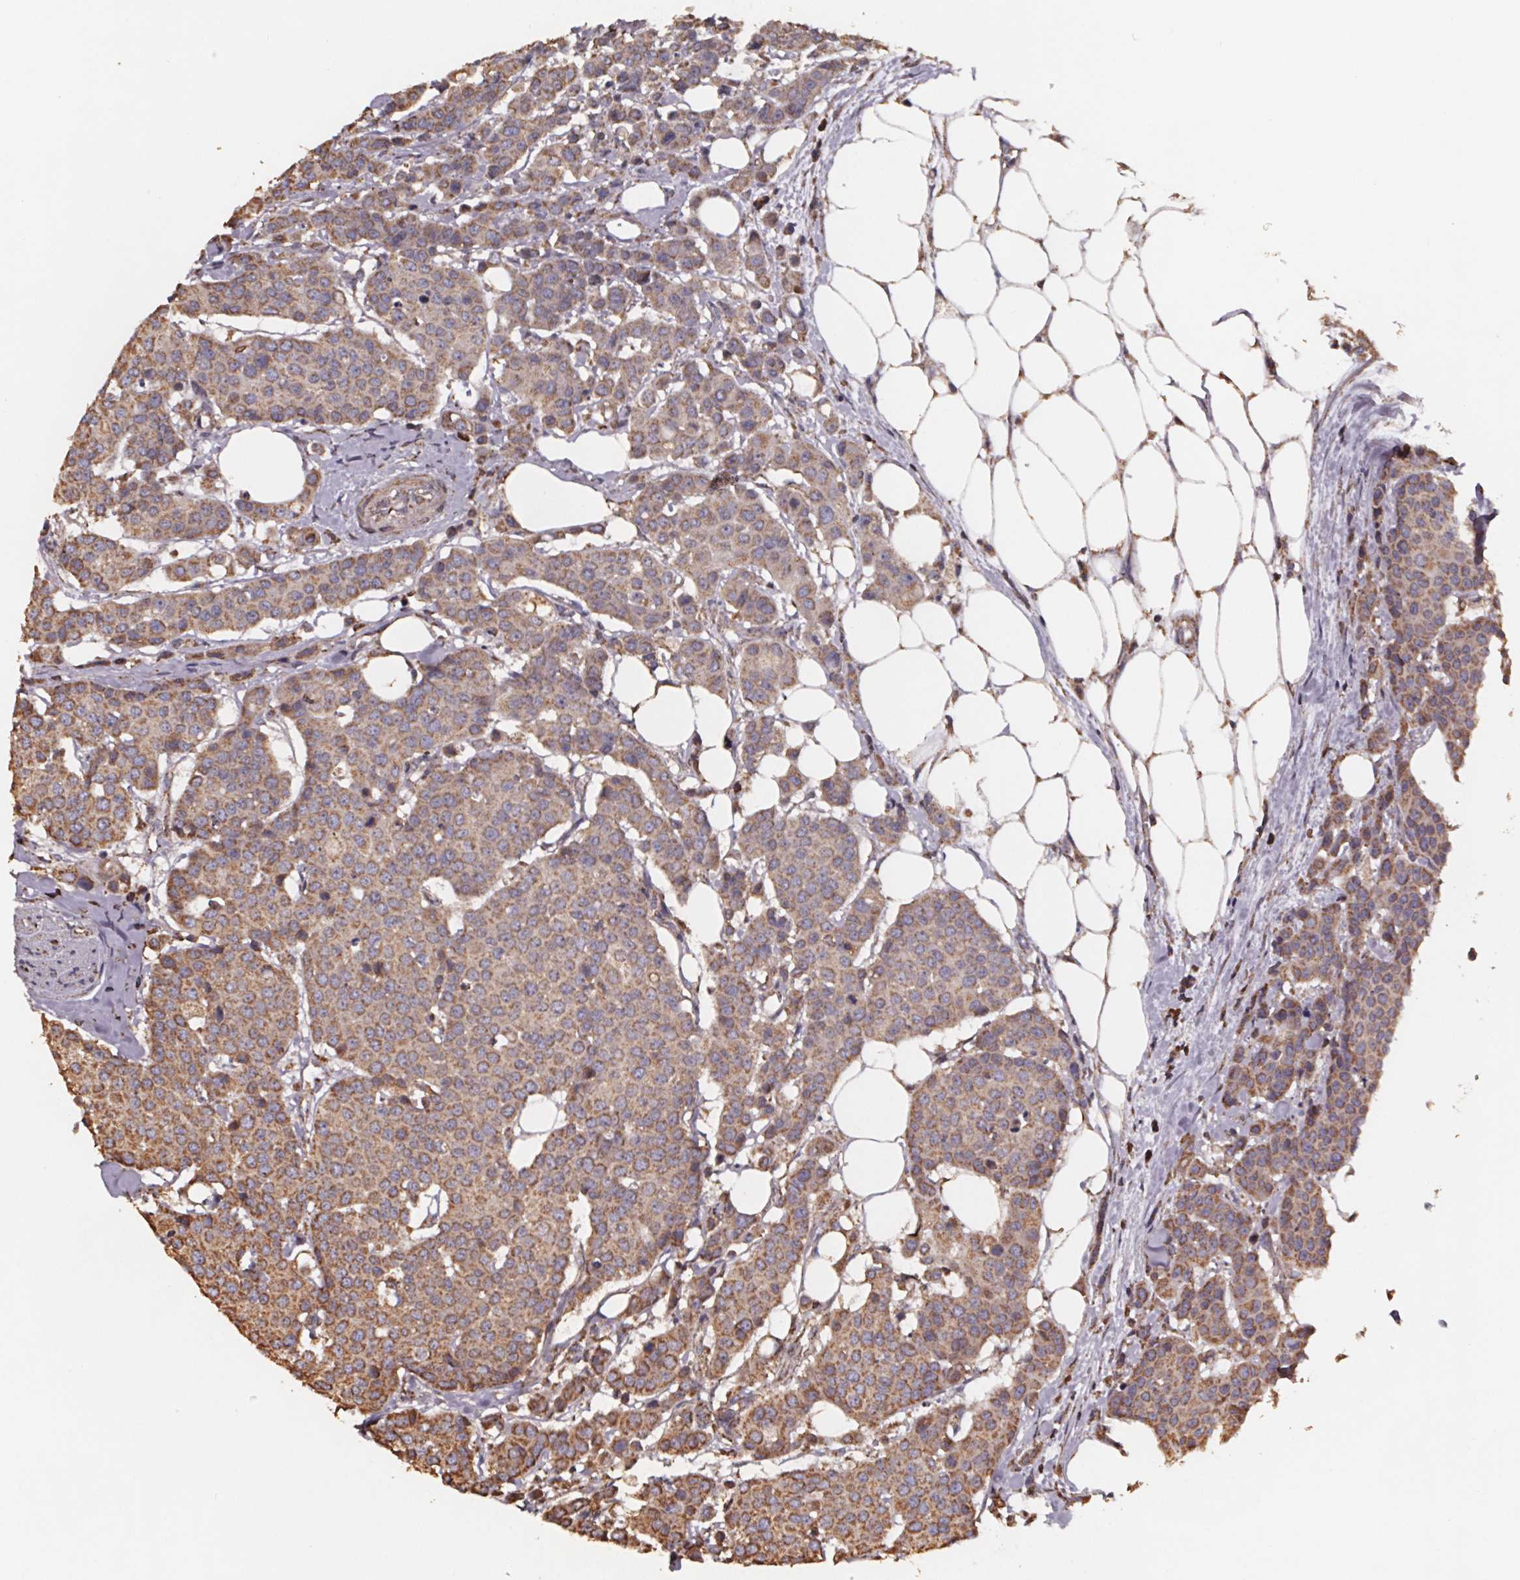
{"staining": {"intensity": "moderate", "quantity": ">75%", "location": "cytoplasmic/membranous"}, "tissue": "carcinoid", "cell_type": "Tumor cells", "image_type": "cancer", "snomed": [{"axis": "morphology", "description": "Carcinoid, malignant, NOS"}, {"axis": "topography", "description": "Colon"}], "caption": "Malignant carcinoid stained with a protein marker displays moderate staining in tumor cells.", "gene": "SLC35D2", "patient": {"sex": "male", "age": 81}}